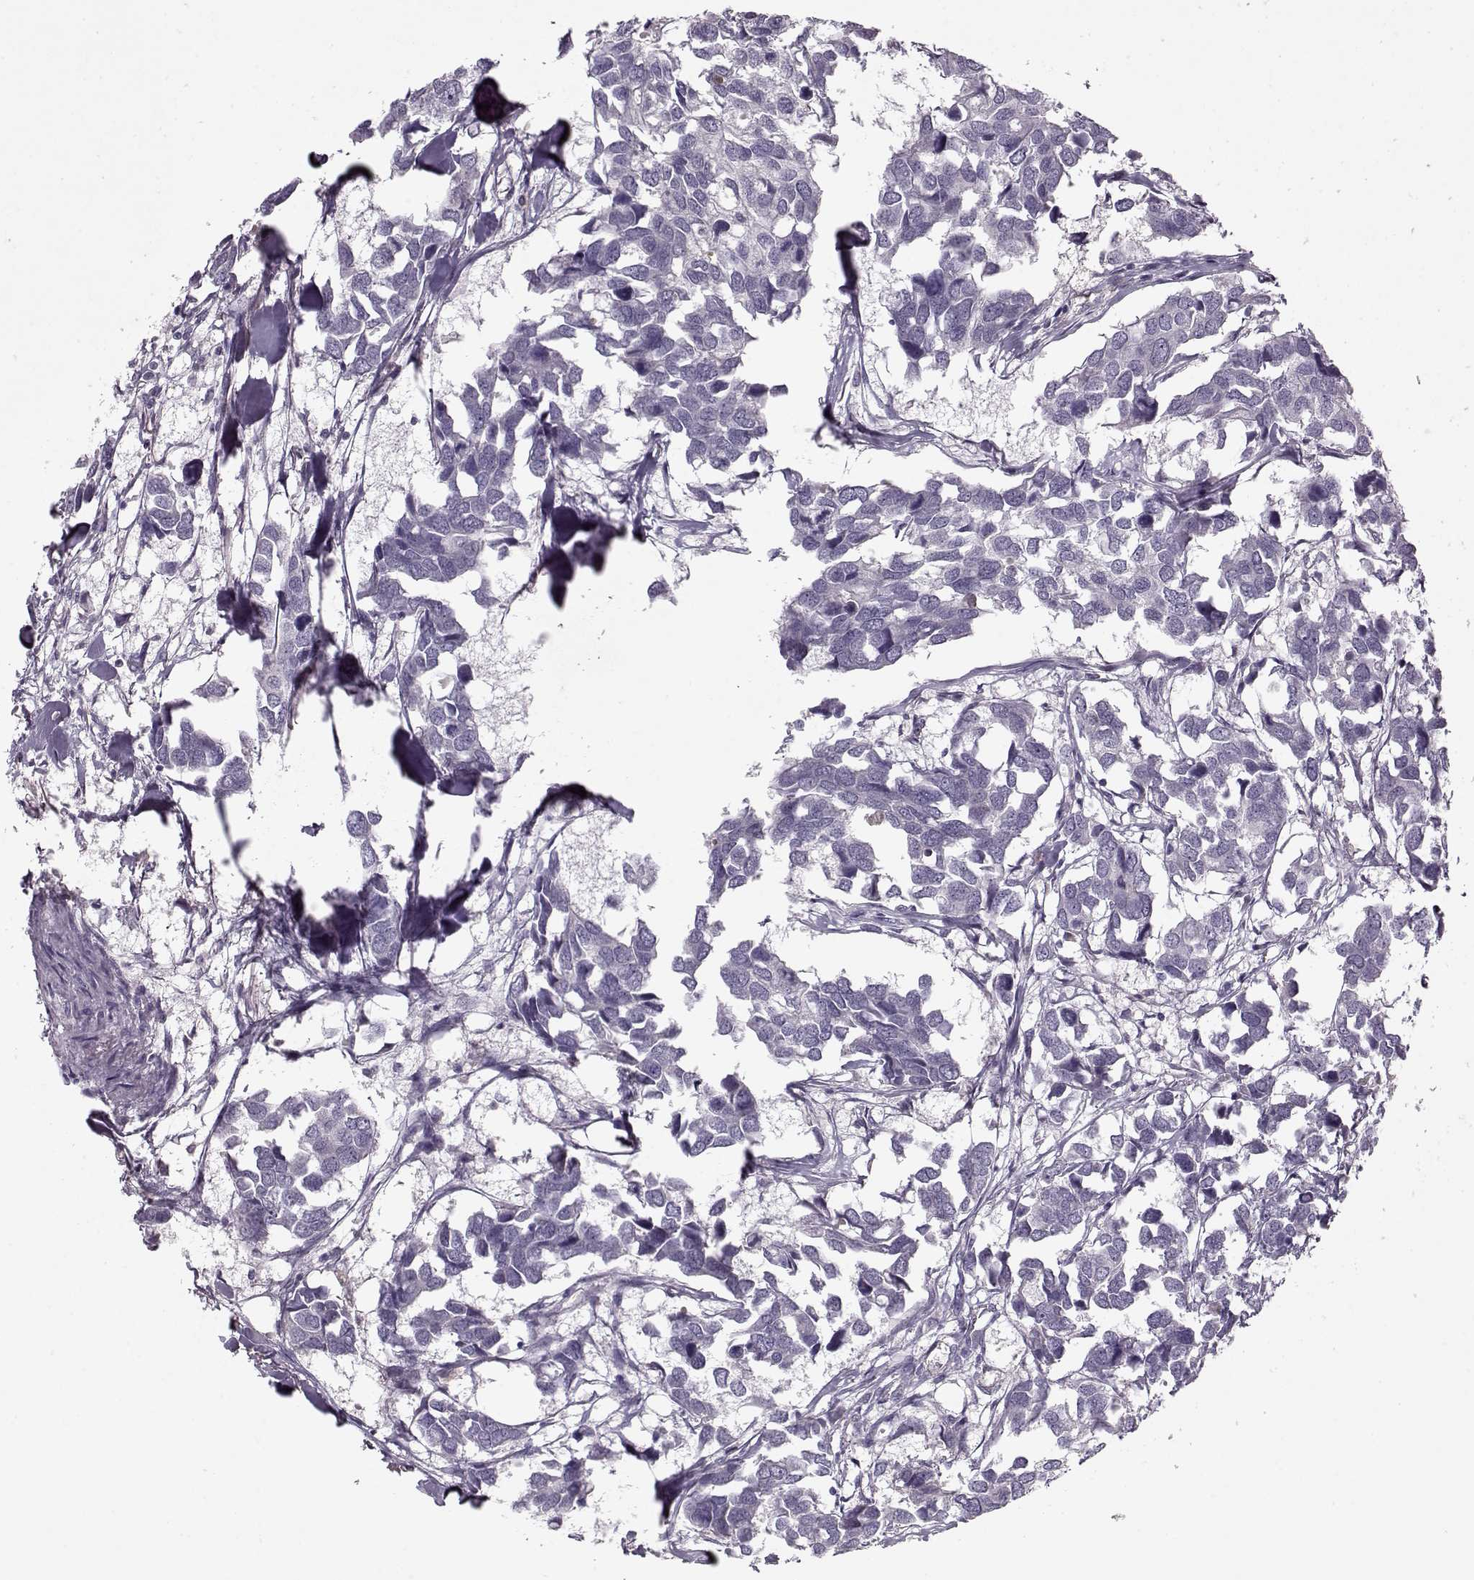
{"staining": {"intensity": "negative", "quantity": "none", "location": "none"}, "tissue": "breast cancer", "cell_type": "Tumor cells", "image_type": "cancer", "snomed": [{"axis": "morphology", "description": "Duct carcinoma"}, {"axis": "topography", "description": "Breast"}], "caption": "DAB immunohistochemical staining of intraductal carcinoma (breast) shows no significant staining in tumor cells.", "gene": "ACOT11", "patient": {"sex": "female", "age": 83}}